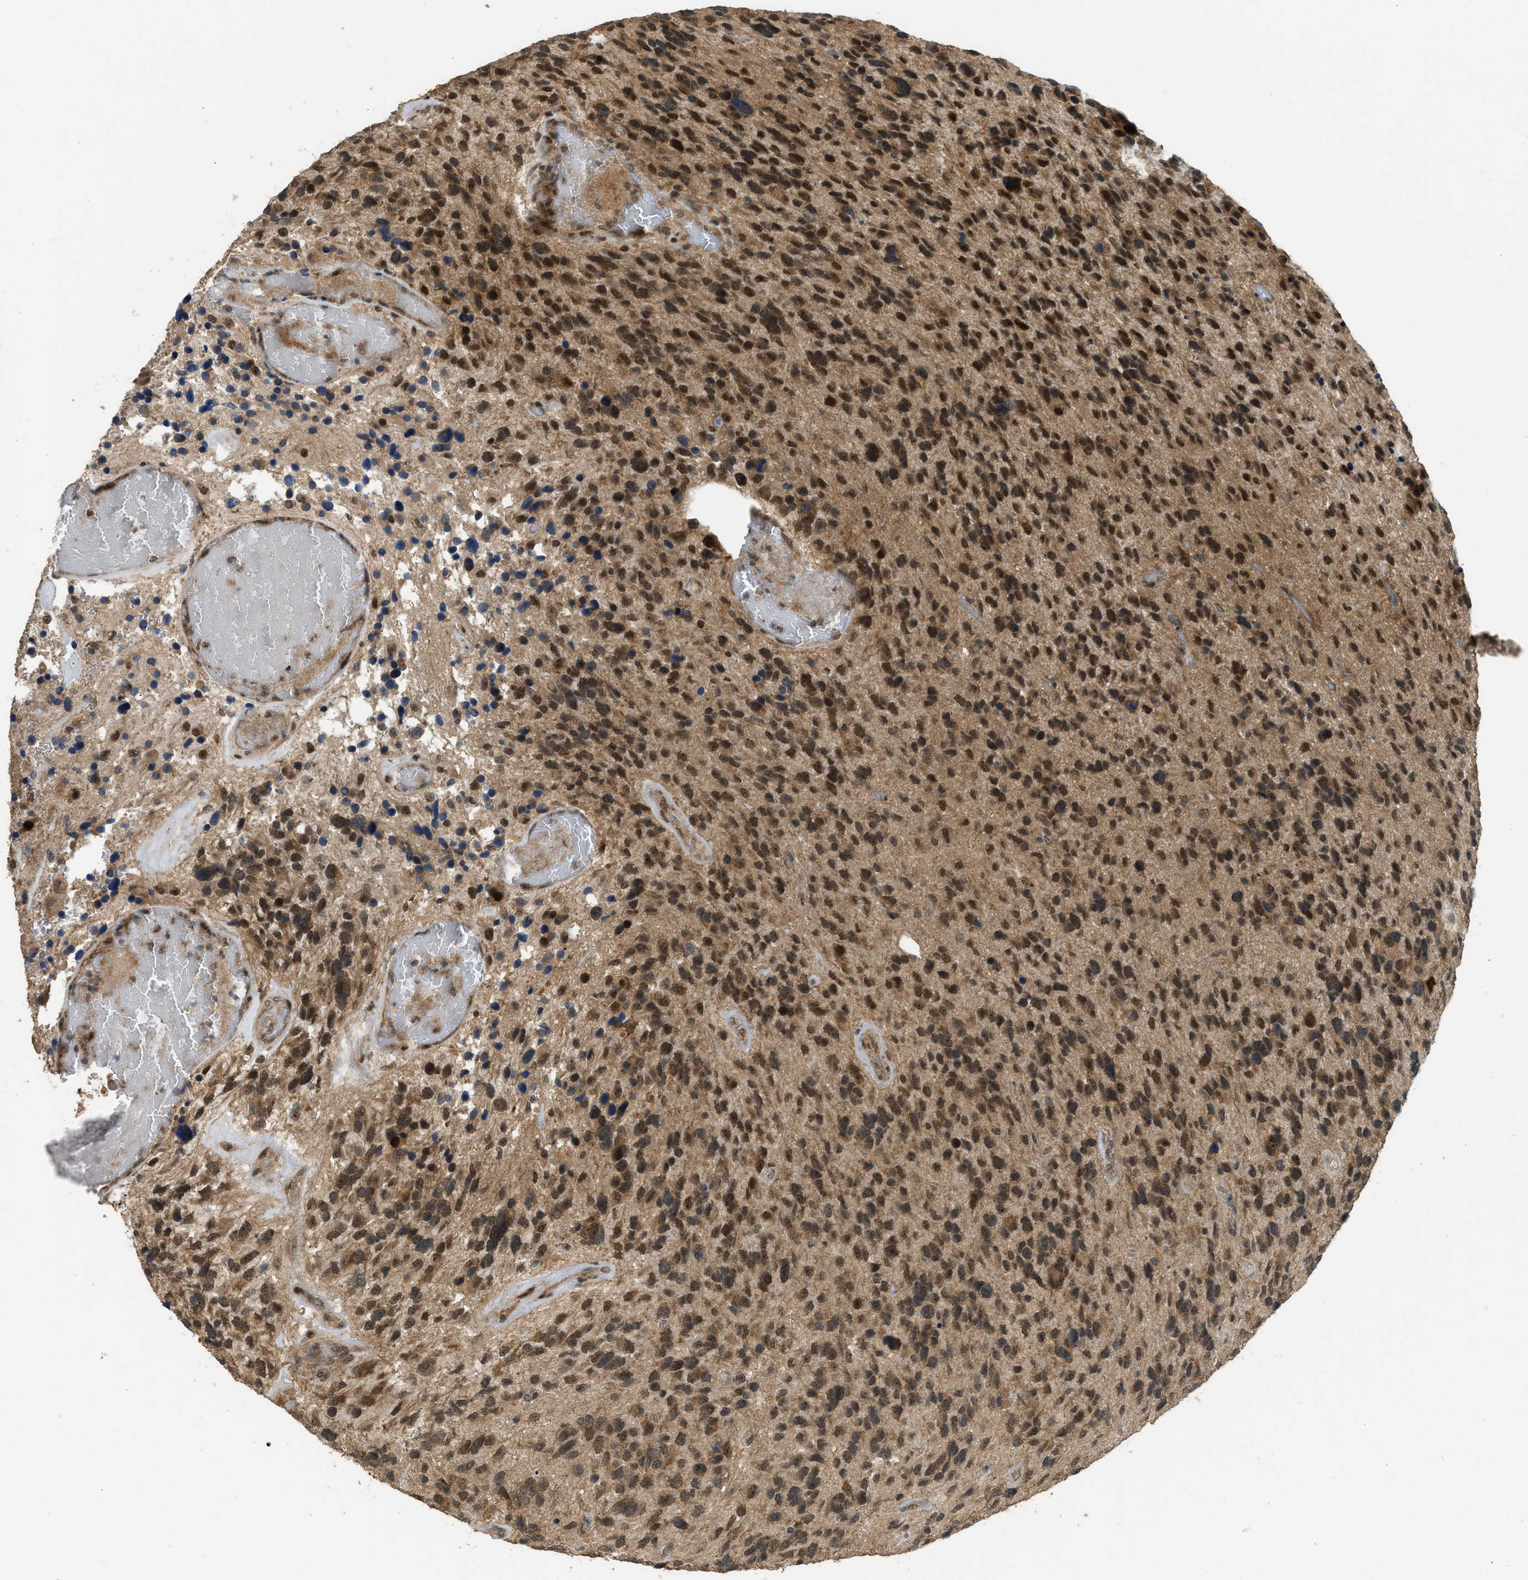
{"staining": {"intensity": "moderate", "quantity": ">75%", "location": "cytoplasmic/membranous,nuclear"}, "tissue": "glioma", "cell_type": "Tumor cells", "image_type": "cancer", "snomed": [{"axis": "morphology", "description": "Glioma, malignant, High grade"}, {"axis": "topography", "description": "Brain"}], "caption": "An immunohistochemistry (IHC) image of tumor tissue is shown. Protein staining in brown highlights moderate cytoplasmic/membranous and nuclear positivity in glioma within tumor cells. (DAB = brown stain, brightfield microscopy at high magnification).", "gene": "GET1", "patient": {"sex": "female", "age": 58}}